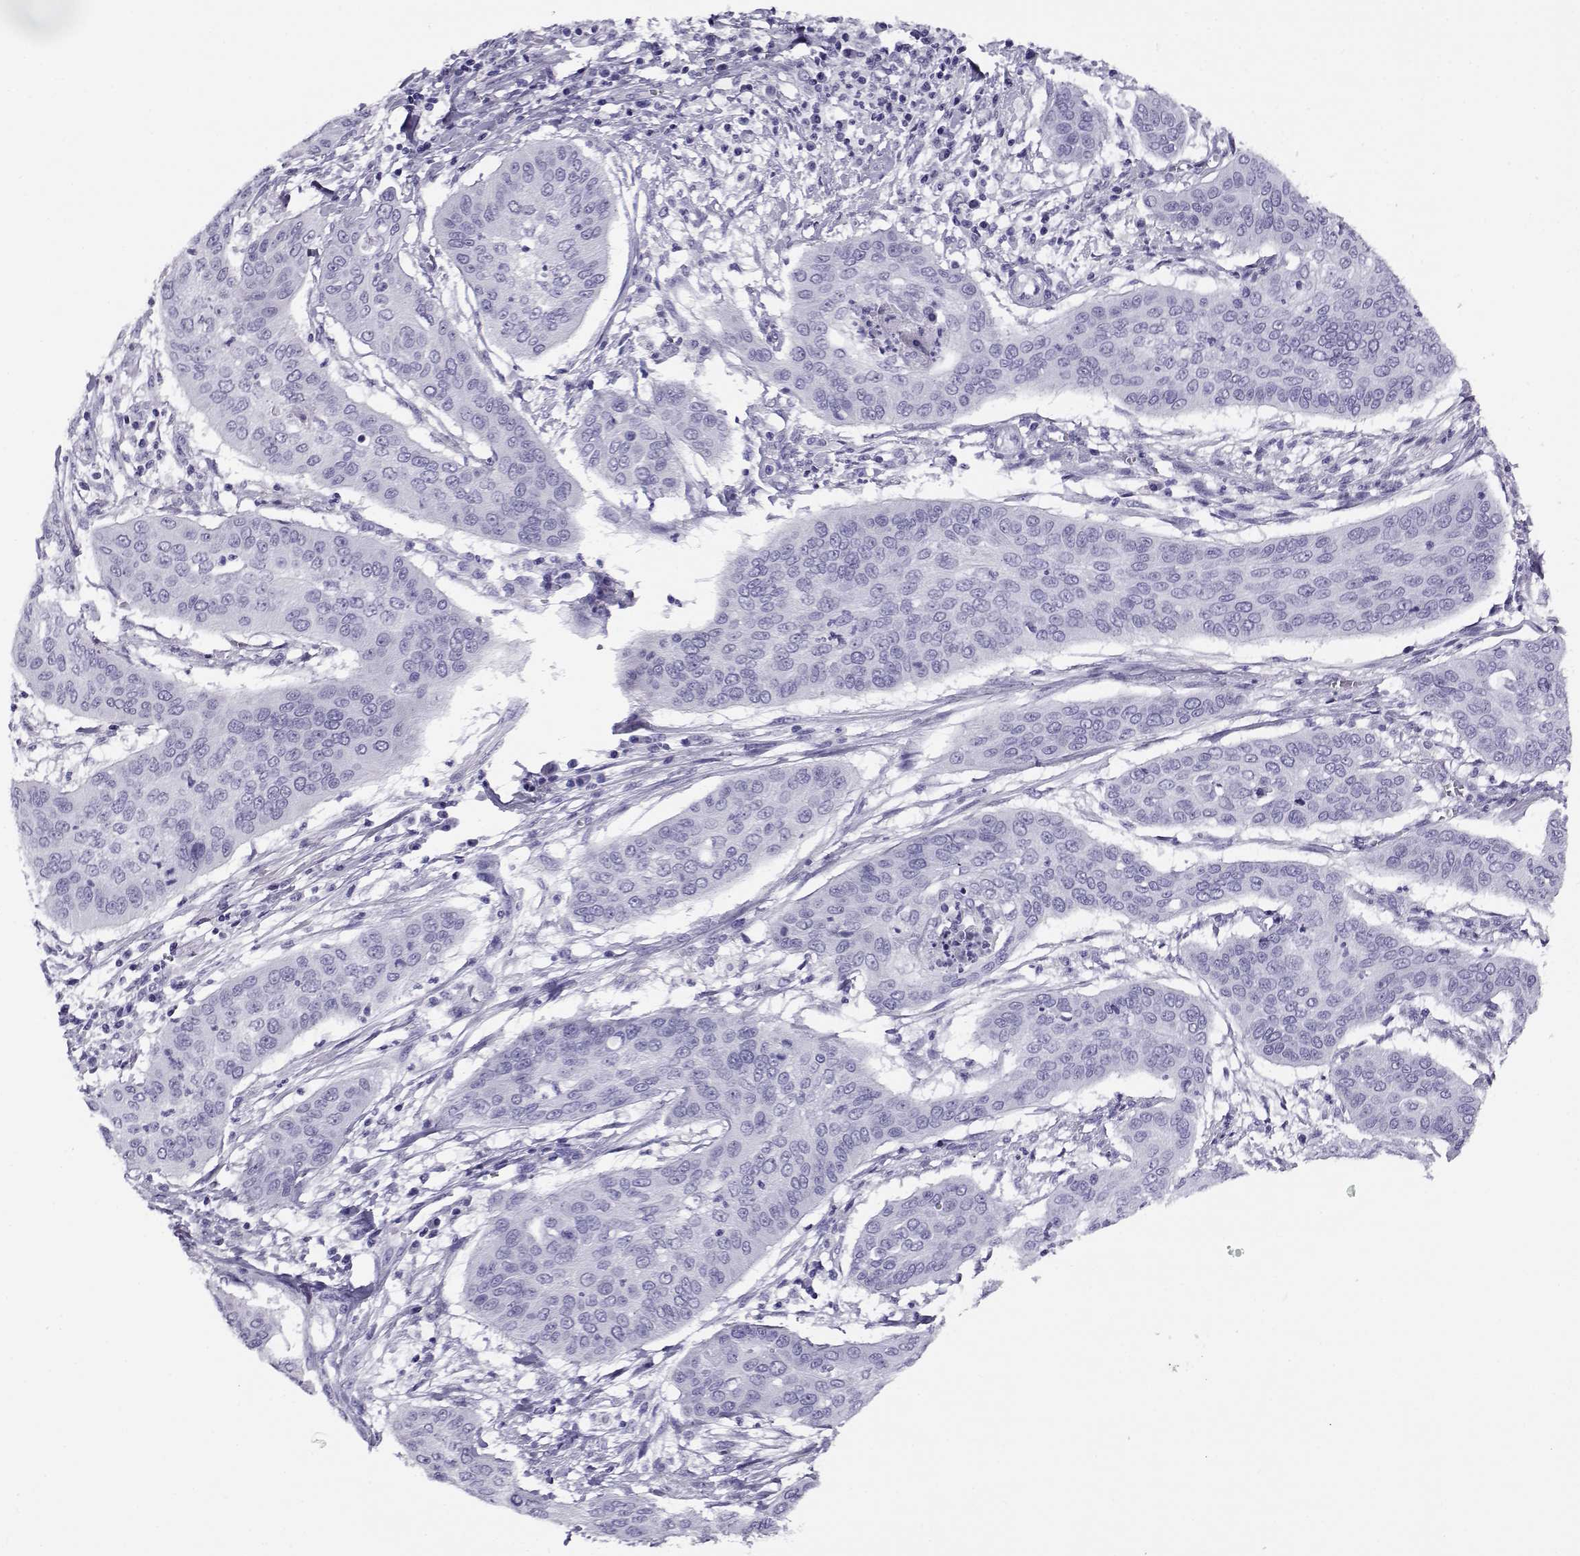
{"staining": {"intensity": "negative", "quantity": "none", "location": "none"}, "tissue": "cervical cancer", "cell_type": "Tumor cells", "image_type": "cancer", "snomed": [{"axis": "morphology", "description": "Squamous cell carcinoma, NOS"}, {"axis": "topography", "description": "Cervix"}], "caption": "The IHC photomicrograph has no significant staining in tumor cells of cervical cancer tissue.", "gene": "RHOXF2", "patient": {"sex": "female", "age": 39}}